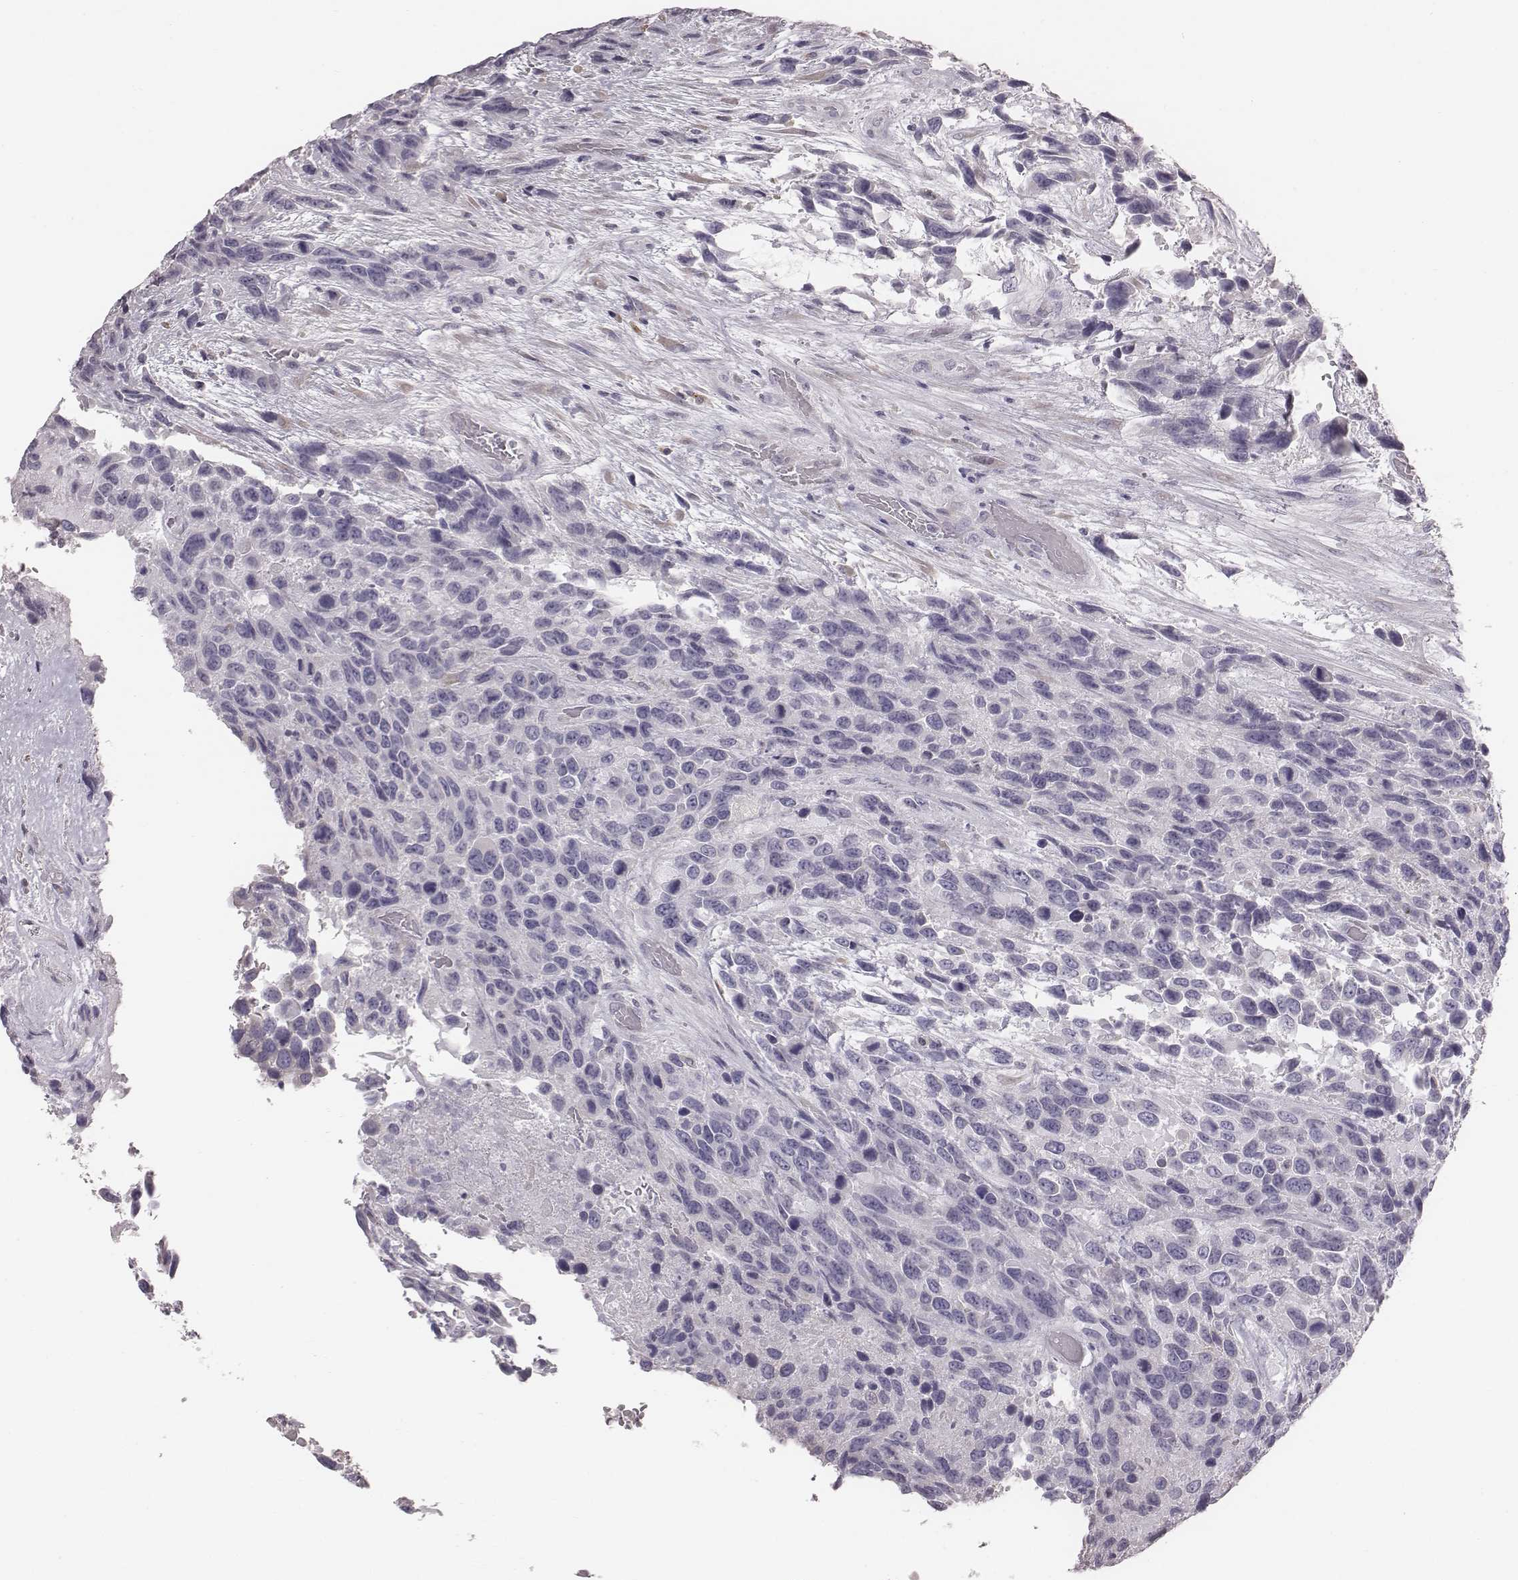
{"staining": {"intensity": "negative", "quantity": "none", "location": "none"}, "tissue": "urothelial cancer", "cell_type": "Tumor cells", "image_type": "cancer", "snomed": [{"axis": "morphology", "description": "Urothelial carcinoma, High grade"}, {"axis": "topography", "description": "Urinary bladder"}], "caption": "Histopathology image shows no significant protein expression in tumor cells of high-grade urothelial carcinoma. Brightfield microscopy of immunohistochemistry stained with DAB (3,3'-diaminobenzidine) (brown) and hematoxylin (blue), captured at high magnification.", "gene": "C6orf58", "patient": {"sex": "female", "age": 70}}